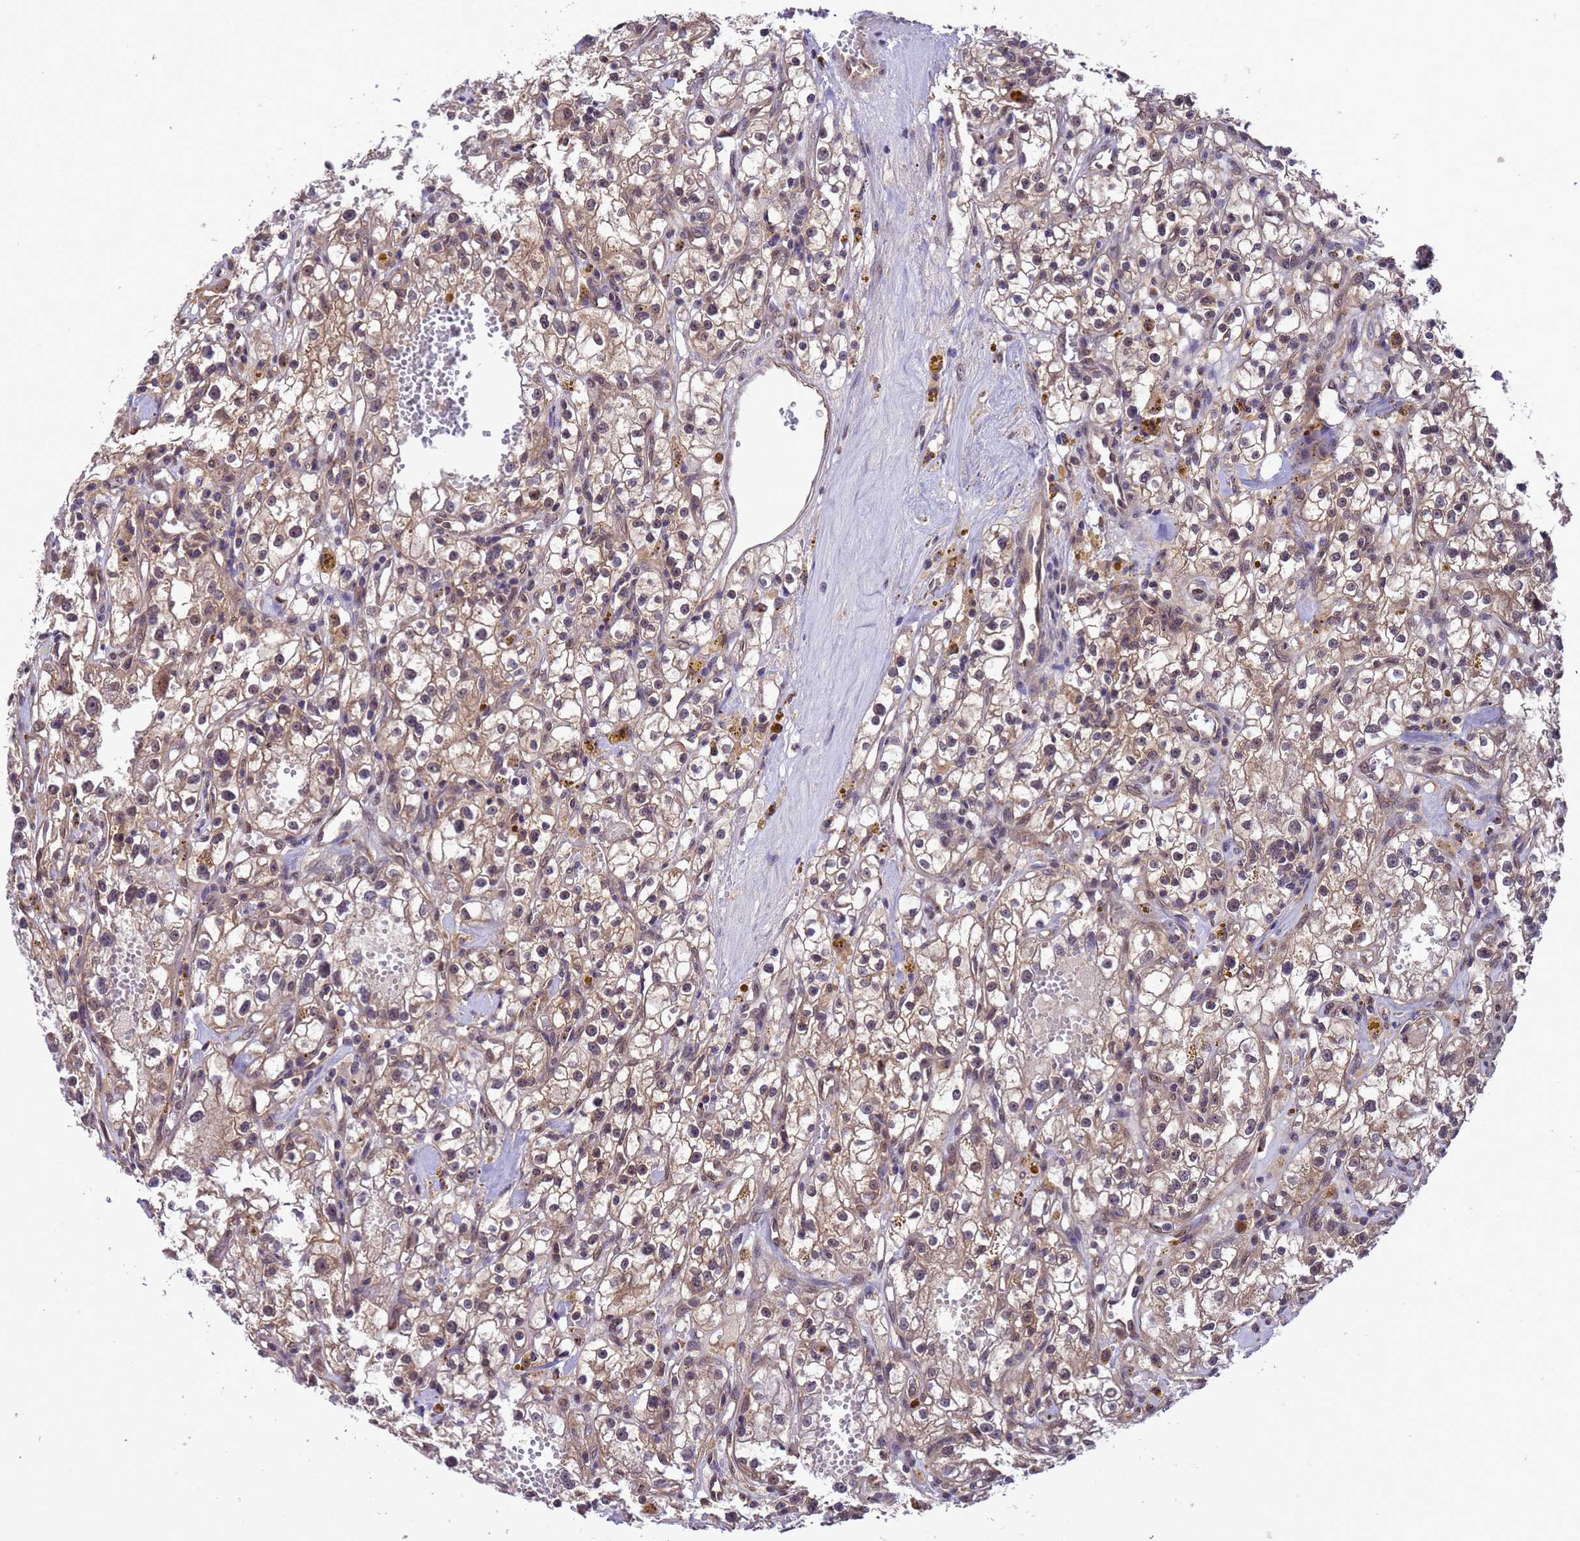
{"staining": {"intensity": "weak", "quantity": ">75%", "location": "cytoplasmic/membranous,nuclear"}, "tissue": "renal cancer", "cell_type": "Tumor cells", "image_type": "cancer", "snomed": [{"axis": "morphology", "description": "Adenocarcinoma, NOS"}, {"axis": "topography", "description": "Kidney"}], "caption": "Immunohistochemical staining of human renal adenocarcinoma reveals weak cytoplasmic/membranous and nuclear protein staining in about >75% of tumor cells. The staining was performed using DAB, with brown indicating positive protein expression. Nuclei are stained blue with hematoxylin.", "gene": "ZFP69B", "patient": {"sex": "male", "age": 56}}